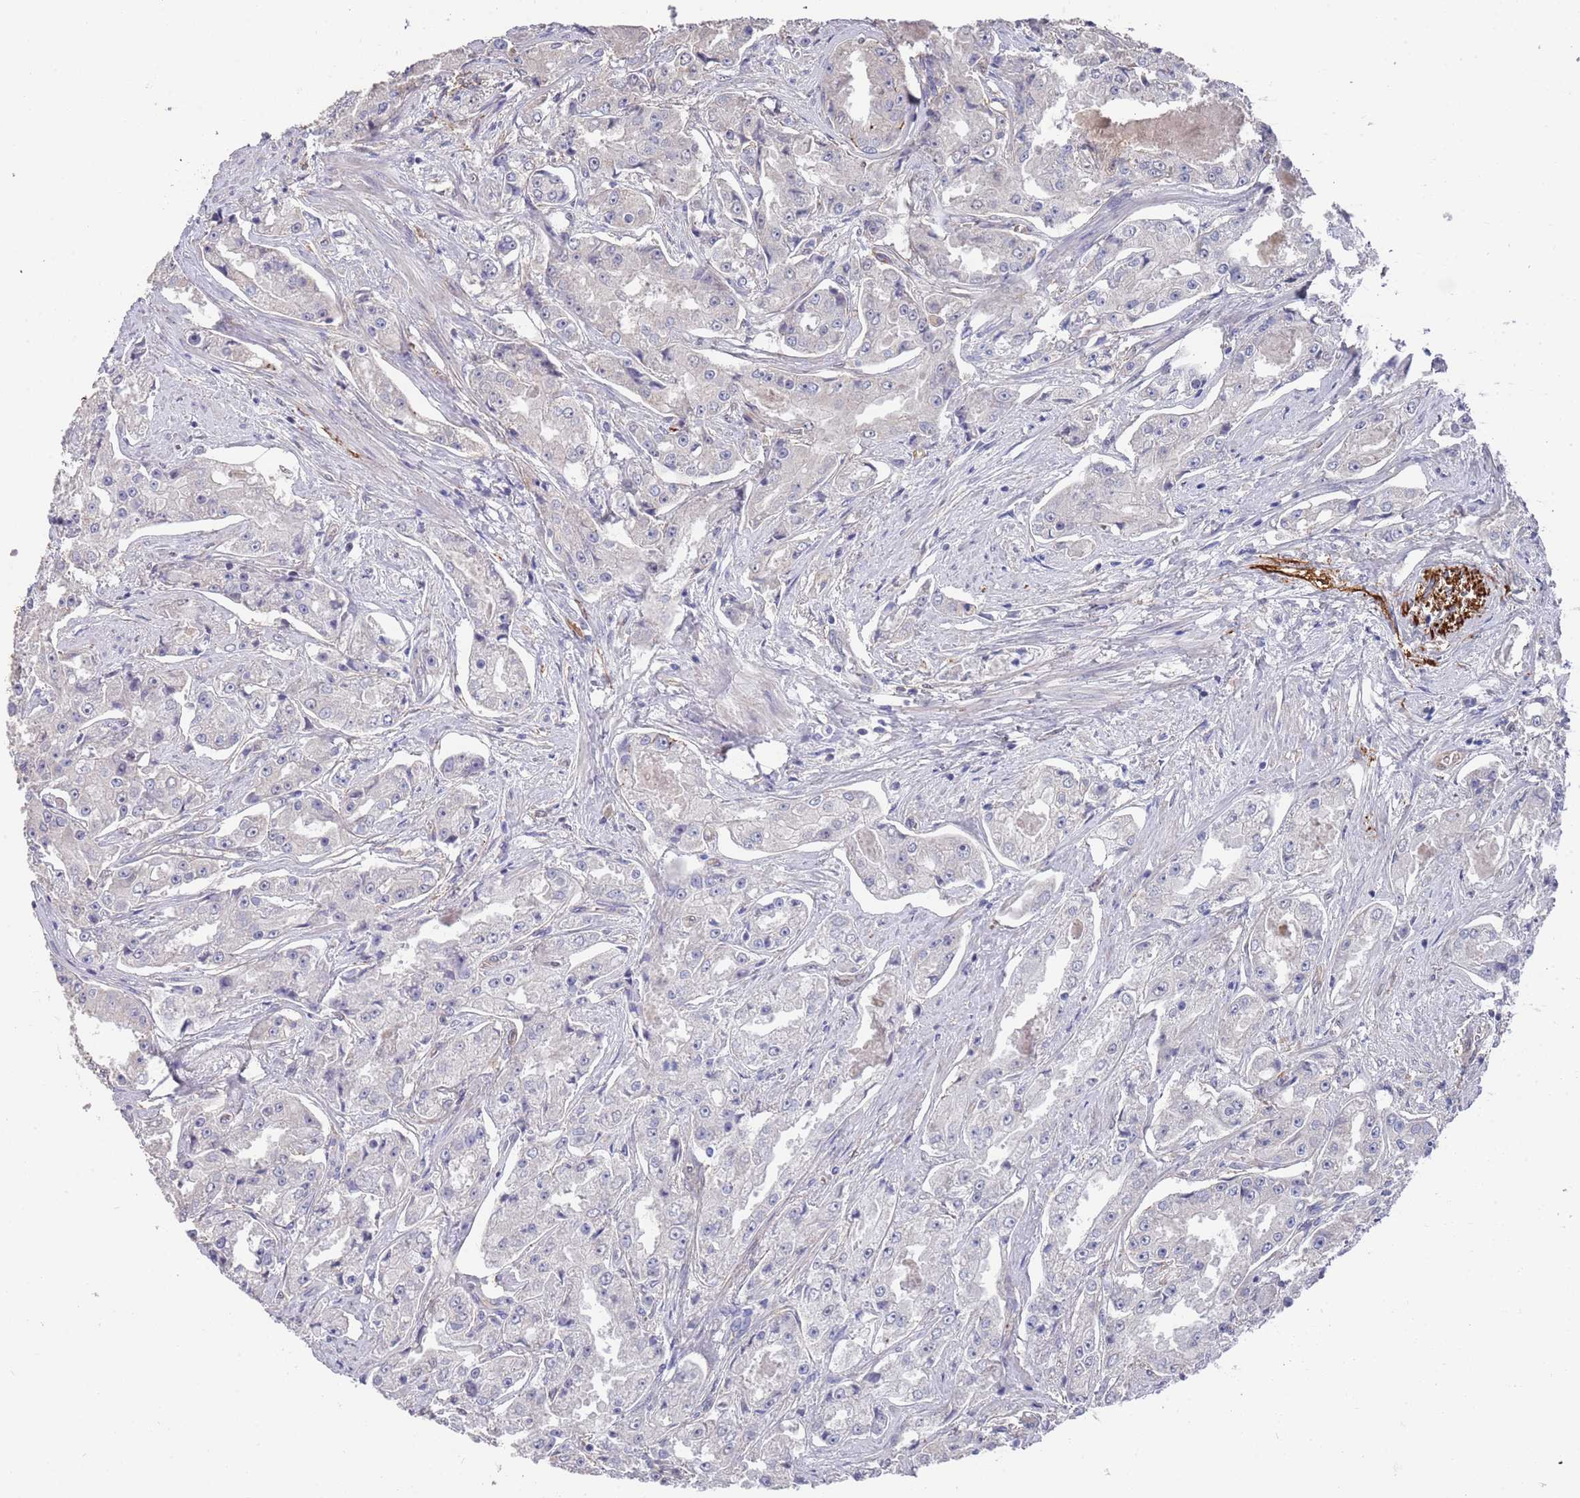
{"staining": {"intensity": "negative", "quantity": "none", "location": "none"}, "tissue": "prostate cancer", "cell_type": "Tumor cells", "image_type": "cancer", "snomed": [{"axis": "morphology", "description": "Adenocarcinoma, High grade"}, {"axis": "topography", "description": "Prostate"}], "caption": "The immunohistochemistry (IHC) photomicrograph has no significant staining in tumor cells of adenocarcinoma (high-grade) (prostate) tissue.", "gene": "ANK2", "patient": {"sex": "male", "age": 73}}